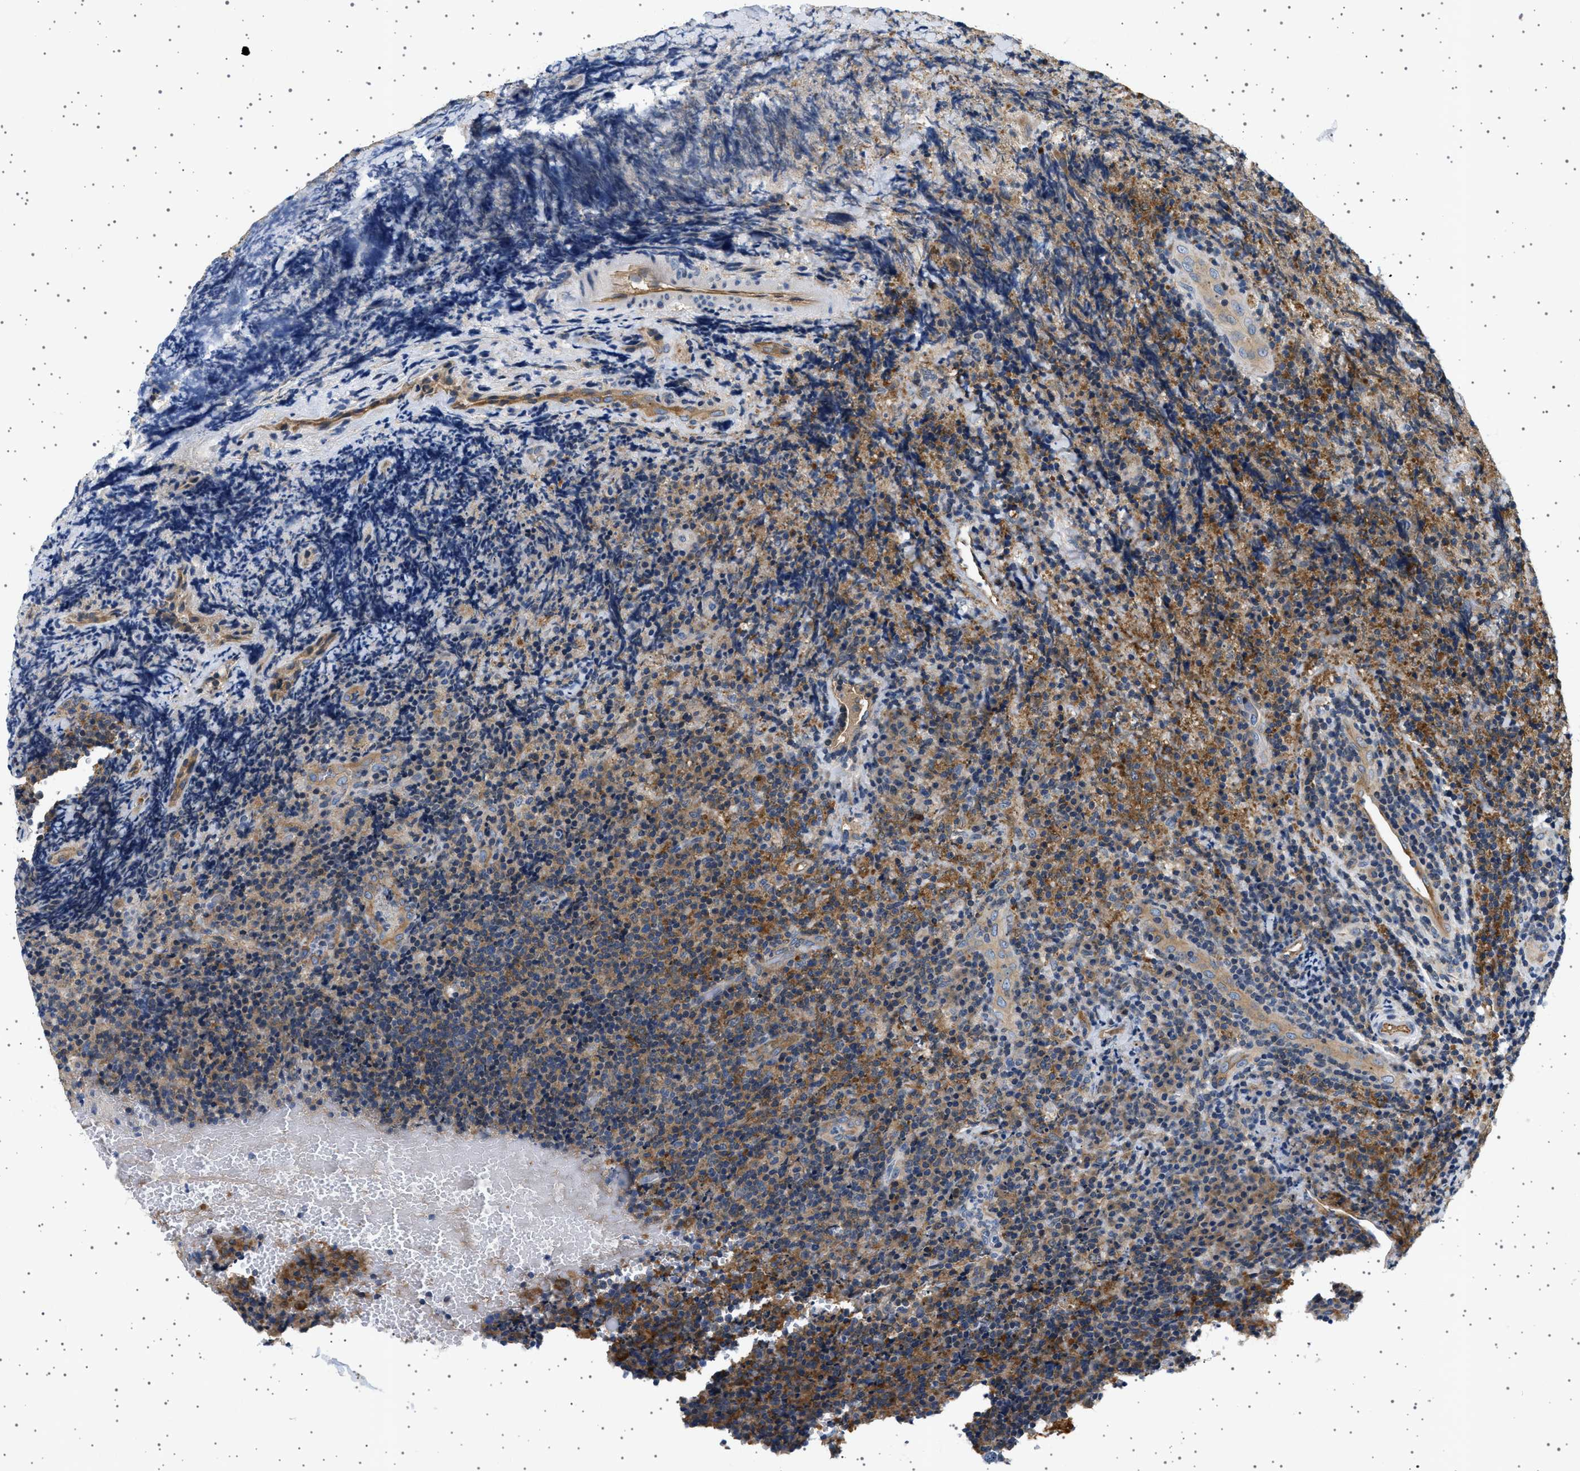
{"staining": {"intensity": "strong", "quantity": "25%-75%", "location": "cytoplasmic/membranous"}, "tissue": "lymphoma", "cell_type": "Tumor cells", "image_type": "cancer", "snomed": [{"axis": "morphology", "description": "Malignant lymphoma, non-Hodgkin's type, High grade"}, {"axis": "topography", "description": "Tonsil"}], "caption": "Immunohistochemistry (IHC) (DAB (3,3'-diaminobenzidine)) staining of high-grade malignant lymphoma, non-Hodgkin's type displays strong cytoplasmic/membranous protein positivity in approximately 25%-75% of tumor cells.", "gene": "PLPP6", "patient": {"sex": "female", "age": 36}}